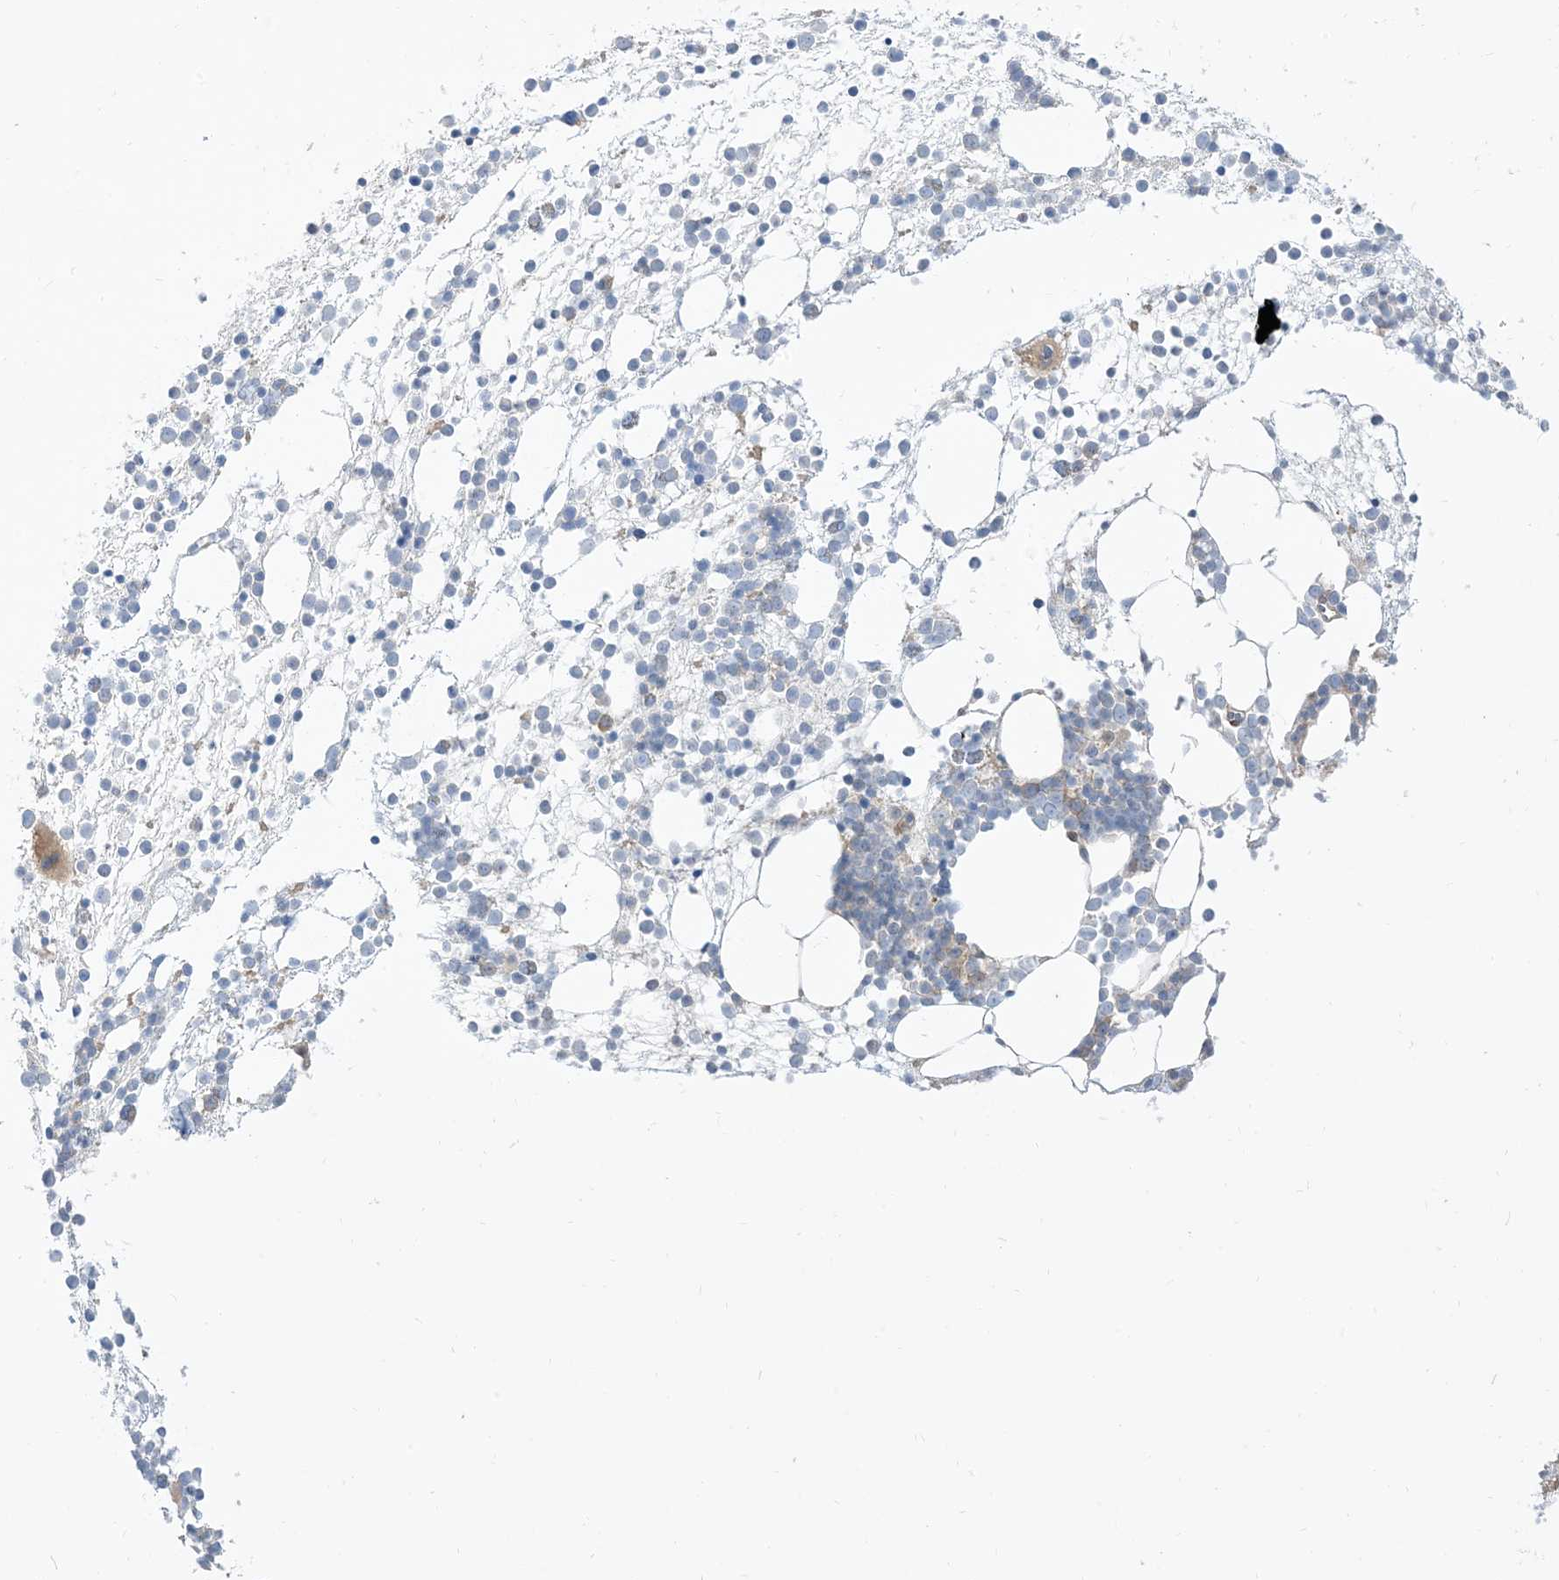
{"staining": {"intensity": "moderate", "quantity": "25%-75%", "location": "cytoplasmic/membranous"}, "tissue": "bone marrow", "cell_type": "Hematopoietic cells", "image_type": "normal", "snomed": [{"axis": "morphology", "description": "Normal tissue, NOS"}, {"axis": "topography", "description": "Bone marrow"}], "caption": "Protein staining displays moderate cytoplasmic/membranous staining in approximately 25%-75% of hematopoietic cells in normal bone marrow.", "gene": "RIN1", "patient": {"sex": "male", "age": 54}}